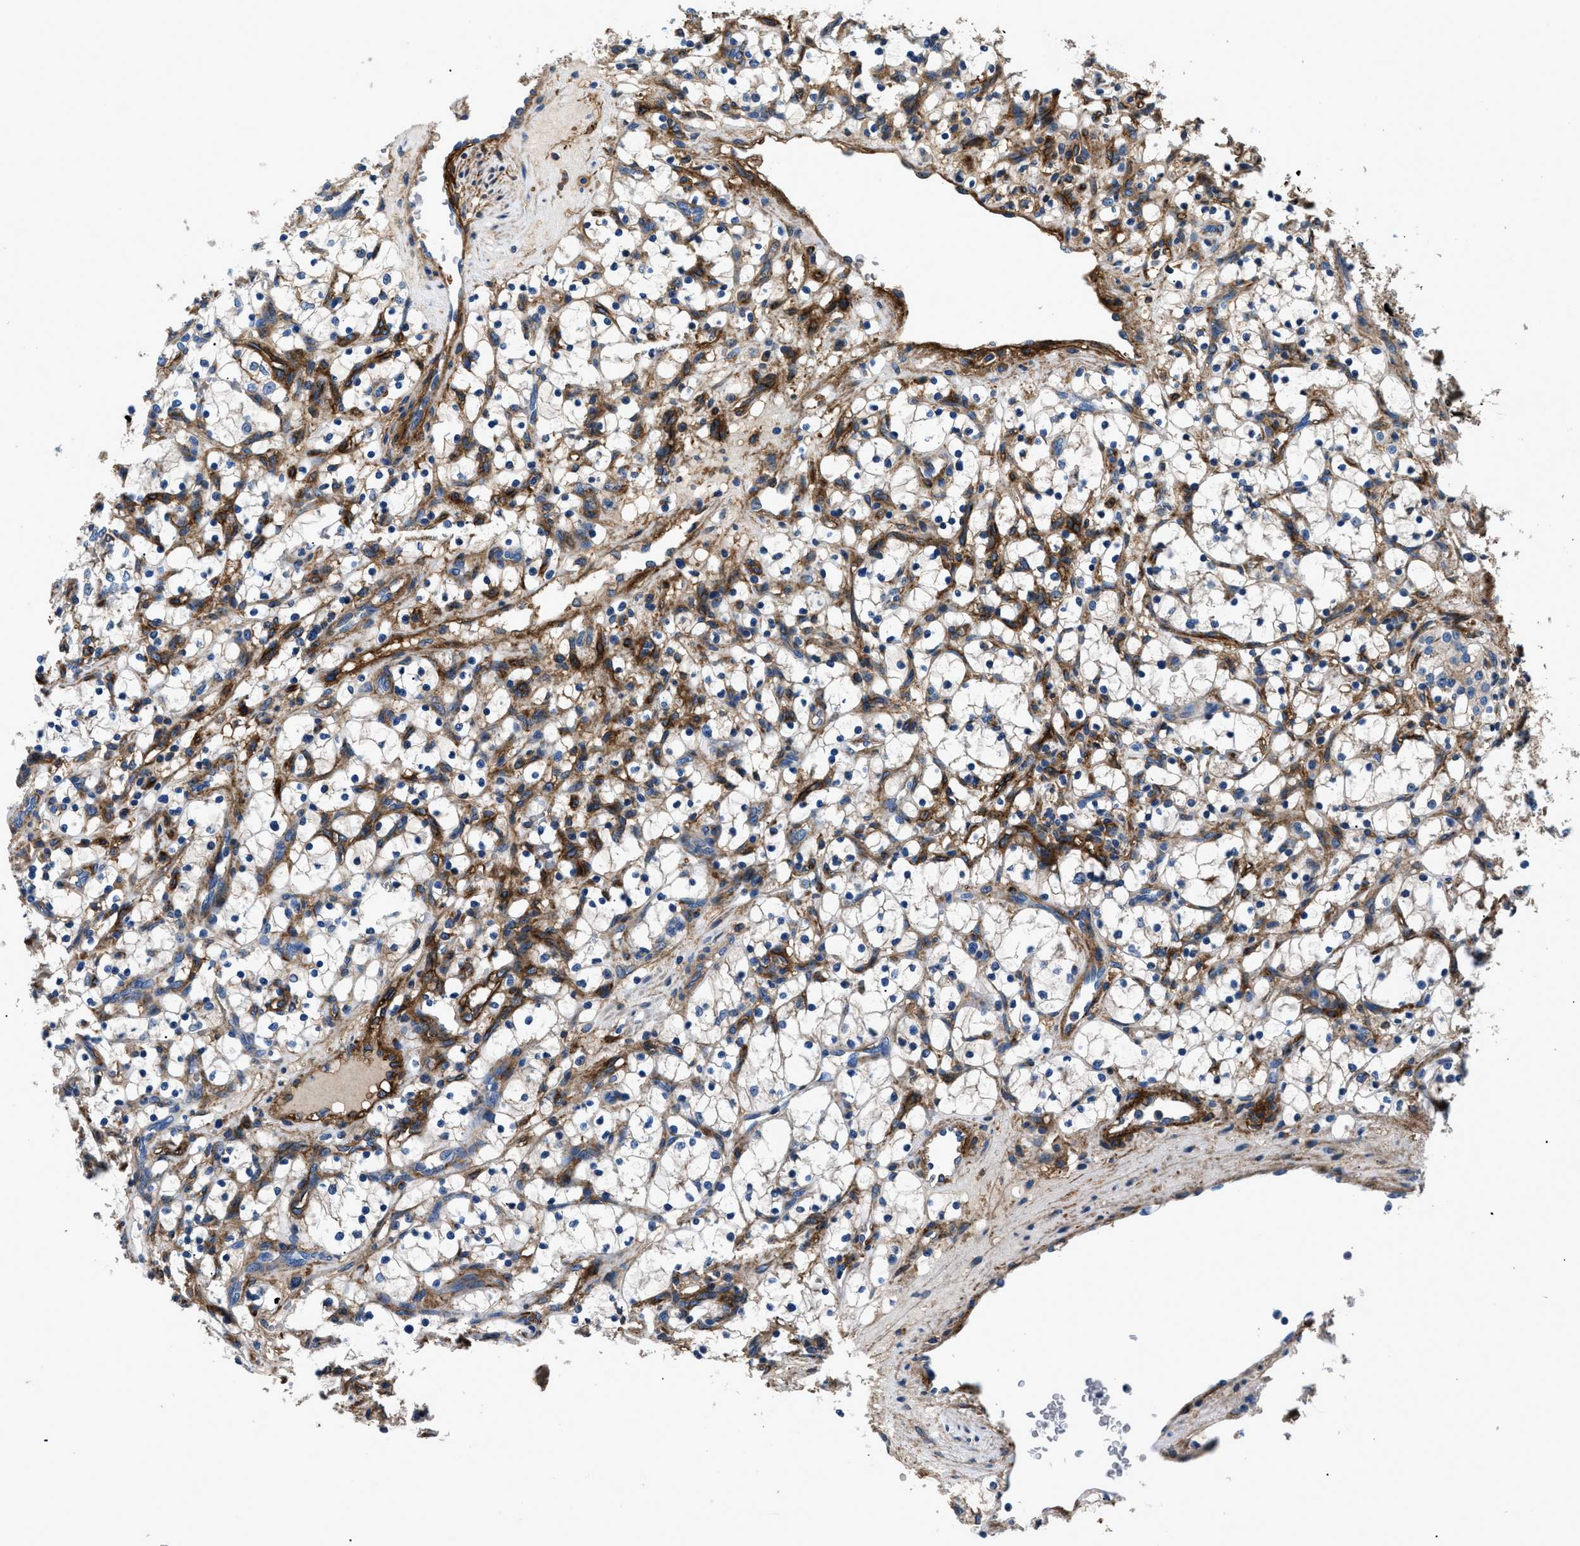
{"staining": {"intensity": "negative", "quantity": "none", "location": "none"}, "tissue": "renal cancer", "cell_type": "Tumor cells", "image_type": "cancer", "snomed": [{"axis": "morphology", "description": "Adenocarcinoma, NOS"}, {"axis": "topography", "description": "Kidney"}], "caption": "IHC photomicrograph of neoplastic tissue: human renal cancer (adenocarcinoma) stained with DAB exhibits no significant protein staining in tumor cells.", "gene": "CD276", "patient": {"sex": "female", "age": 69}}